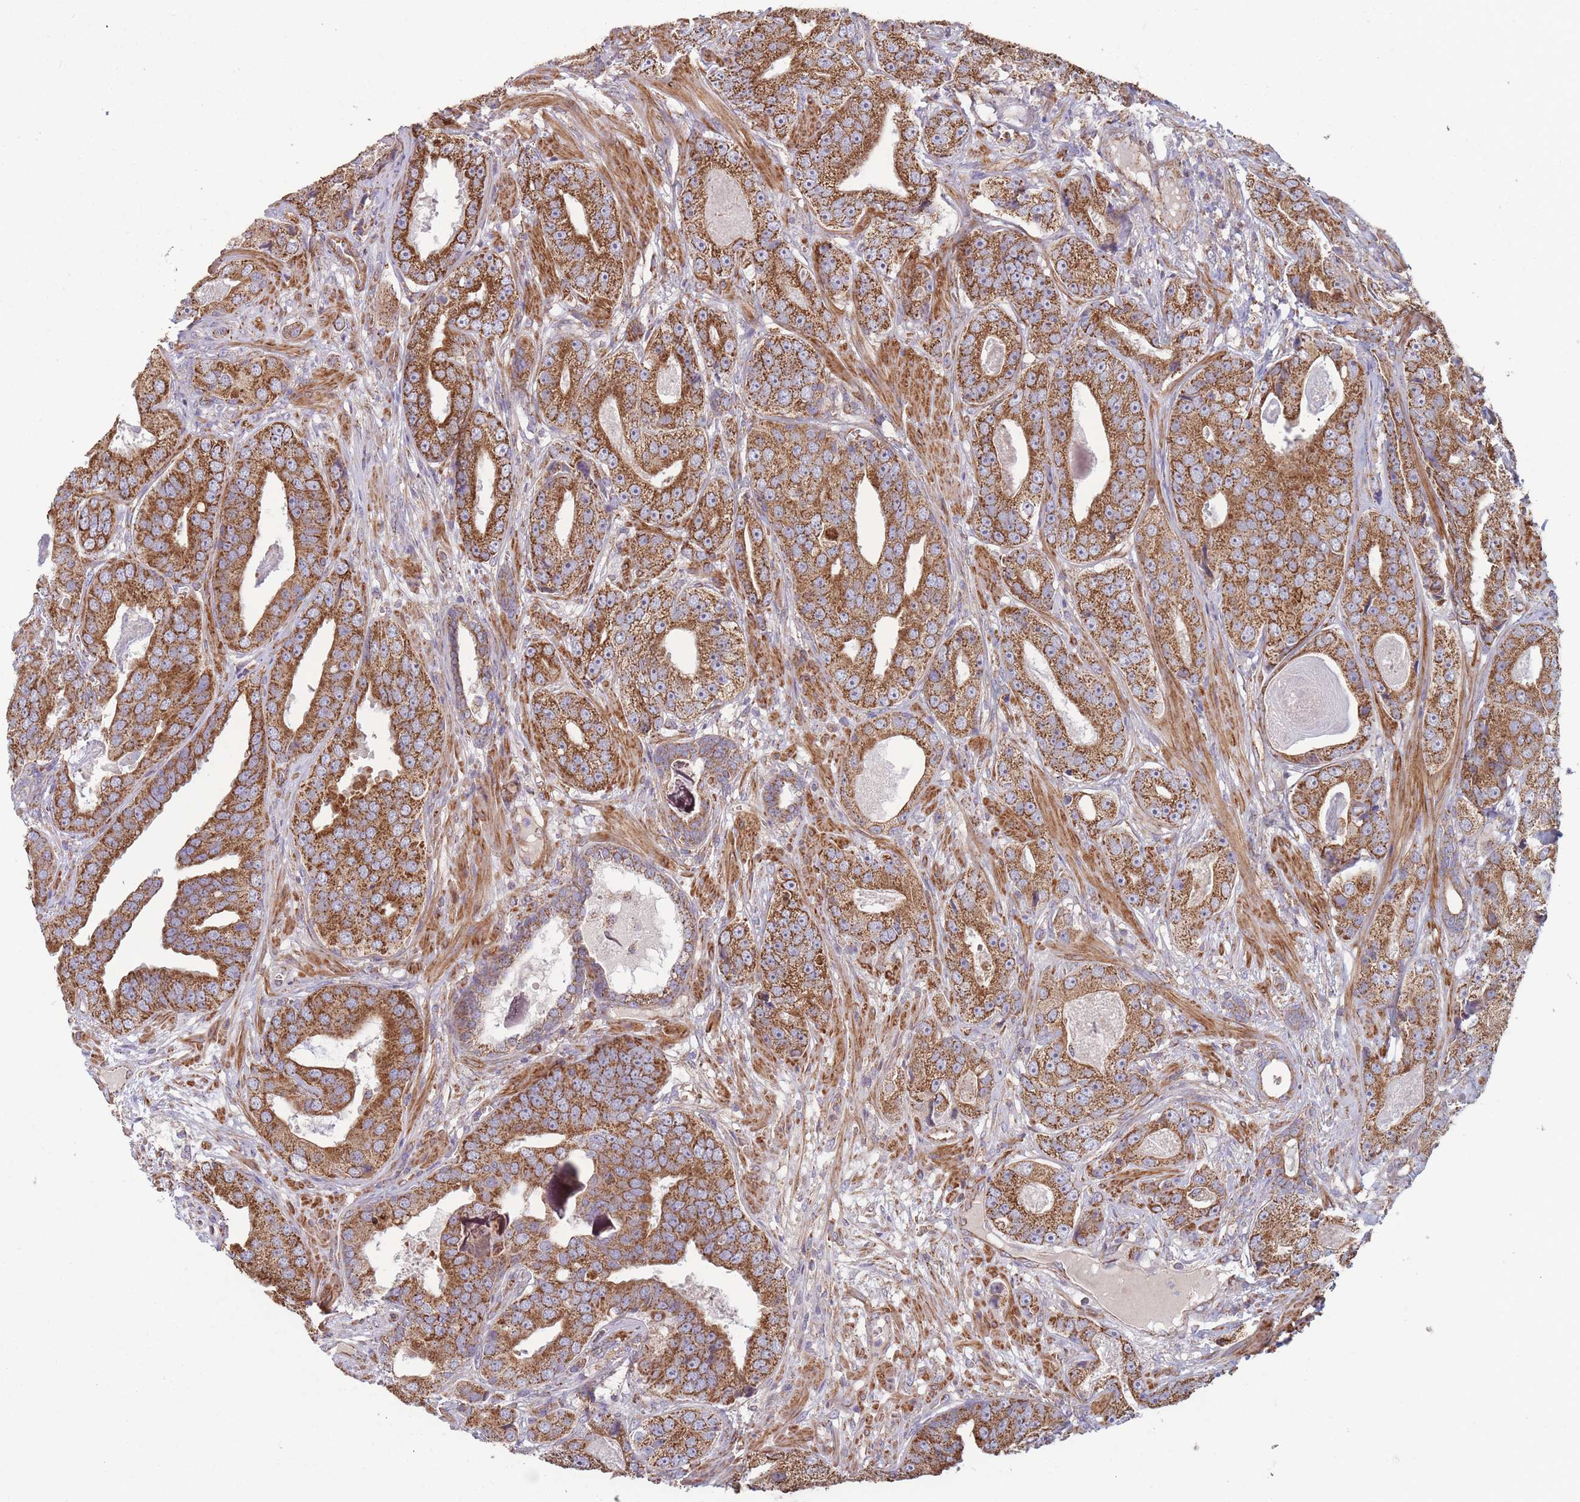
{"staining": {"intensity": "strong", "quantity": ">75%", "location": "cytoplasmic/membranous"}, "tissue": "prostate cancer", "cell_type": "Tumor cells", "image_type": "cancer", "snomed": [{"axis": "morphology", "description": "Adenocarcinoma, High grade"}, {"axis": "topography", "description": "Prostate"}], "caption": "Immunohistochemical staining of prostate cancer (high-grade adenocarcinoma) displays high levels of strong cytoplasmic/membranous protein staining in approximately >75% of tumor cells.", "gene": "KIF16B", "patient": {"sex": "male", "age": 71}}